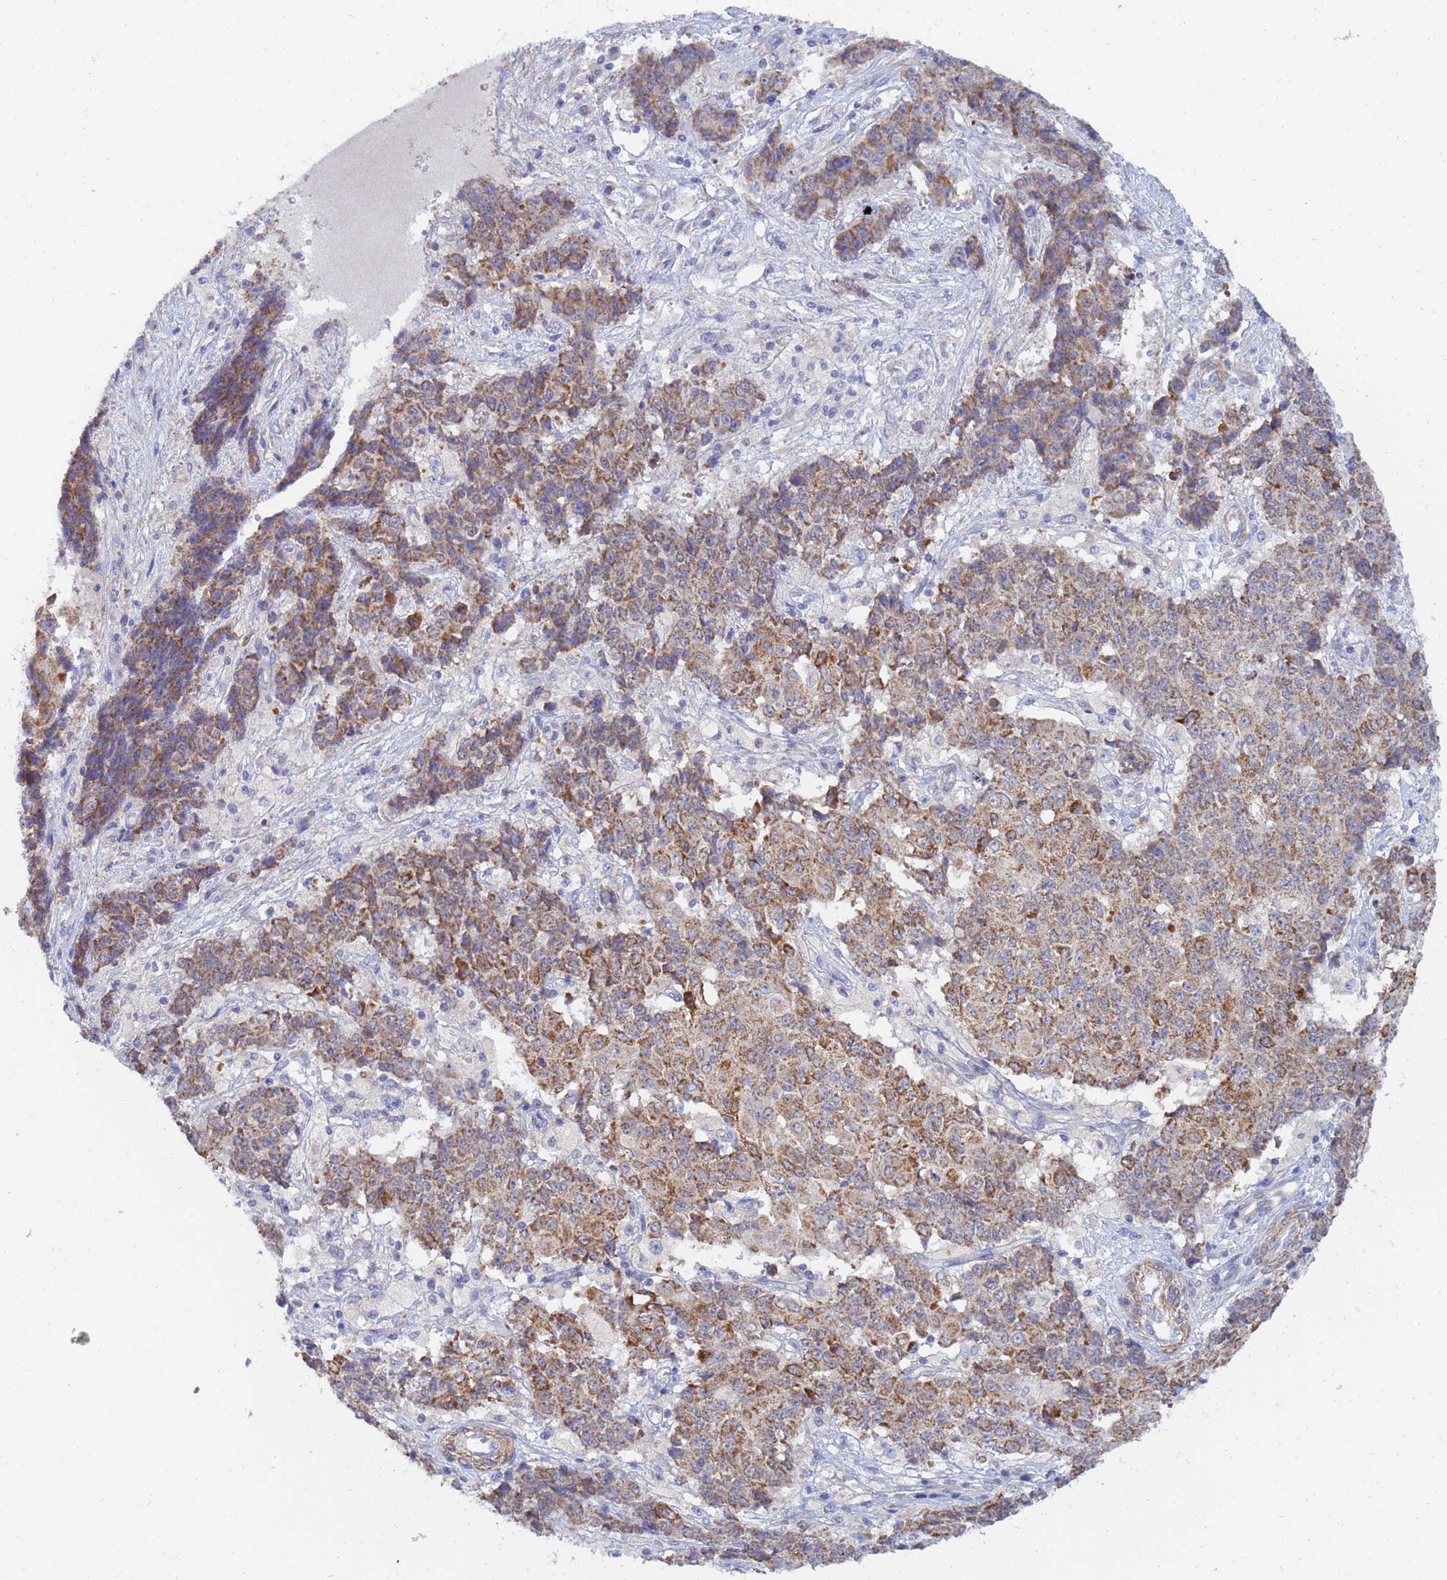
{"staining": {"intensity": "moderate", "quantity": ">75%", "location": "cytoplasmic/membranous"}, "tissue": "ovarian cancer", "cell_type": "Tumor cells", "image_type": "cancer", "snomed": [{"axis": "morphology", "description": "Carcinoma, endometroid"}, {"axis": "topography", "description": "Ovary"}], "caption": "Protein expression analysis of human ovarian endometroid carcinoma reveals moderate cytoplasmic/membranous staining in about >75% of tumor cells. (DAB IHC with brightfield microscopy, high magnification).", "gene": "SDR39U1", "patient": {"sex": "female", "age": 42}}